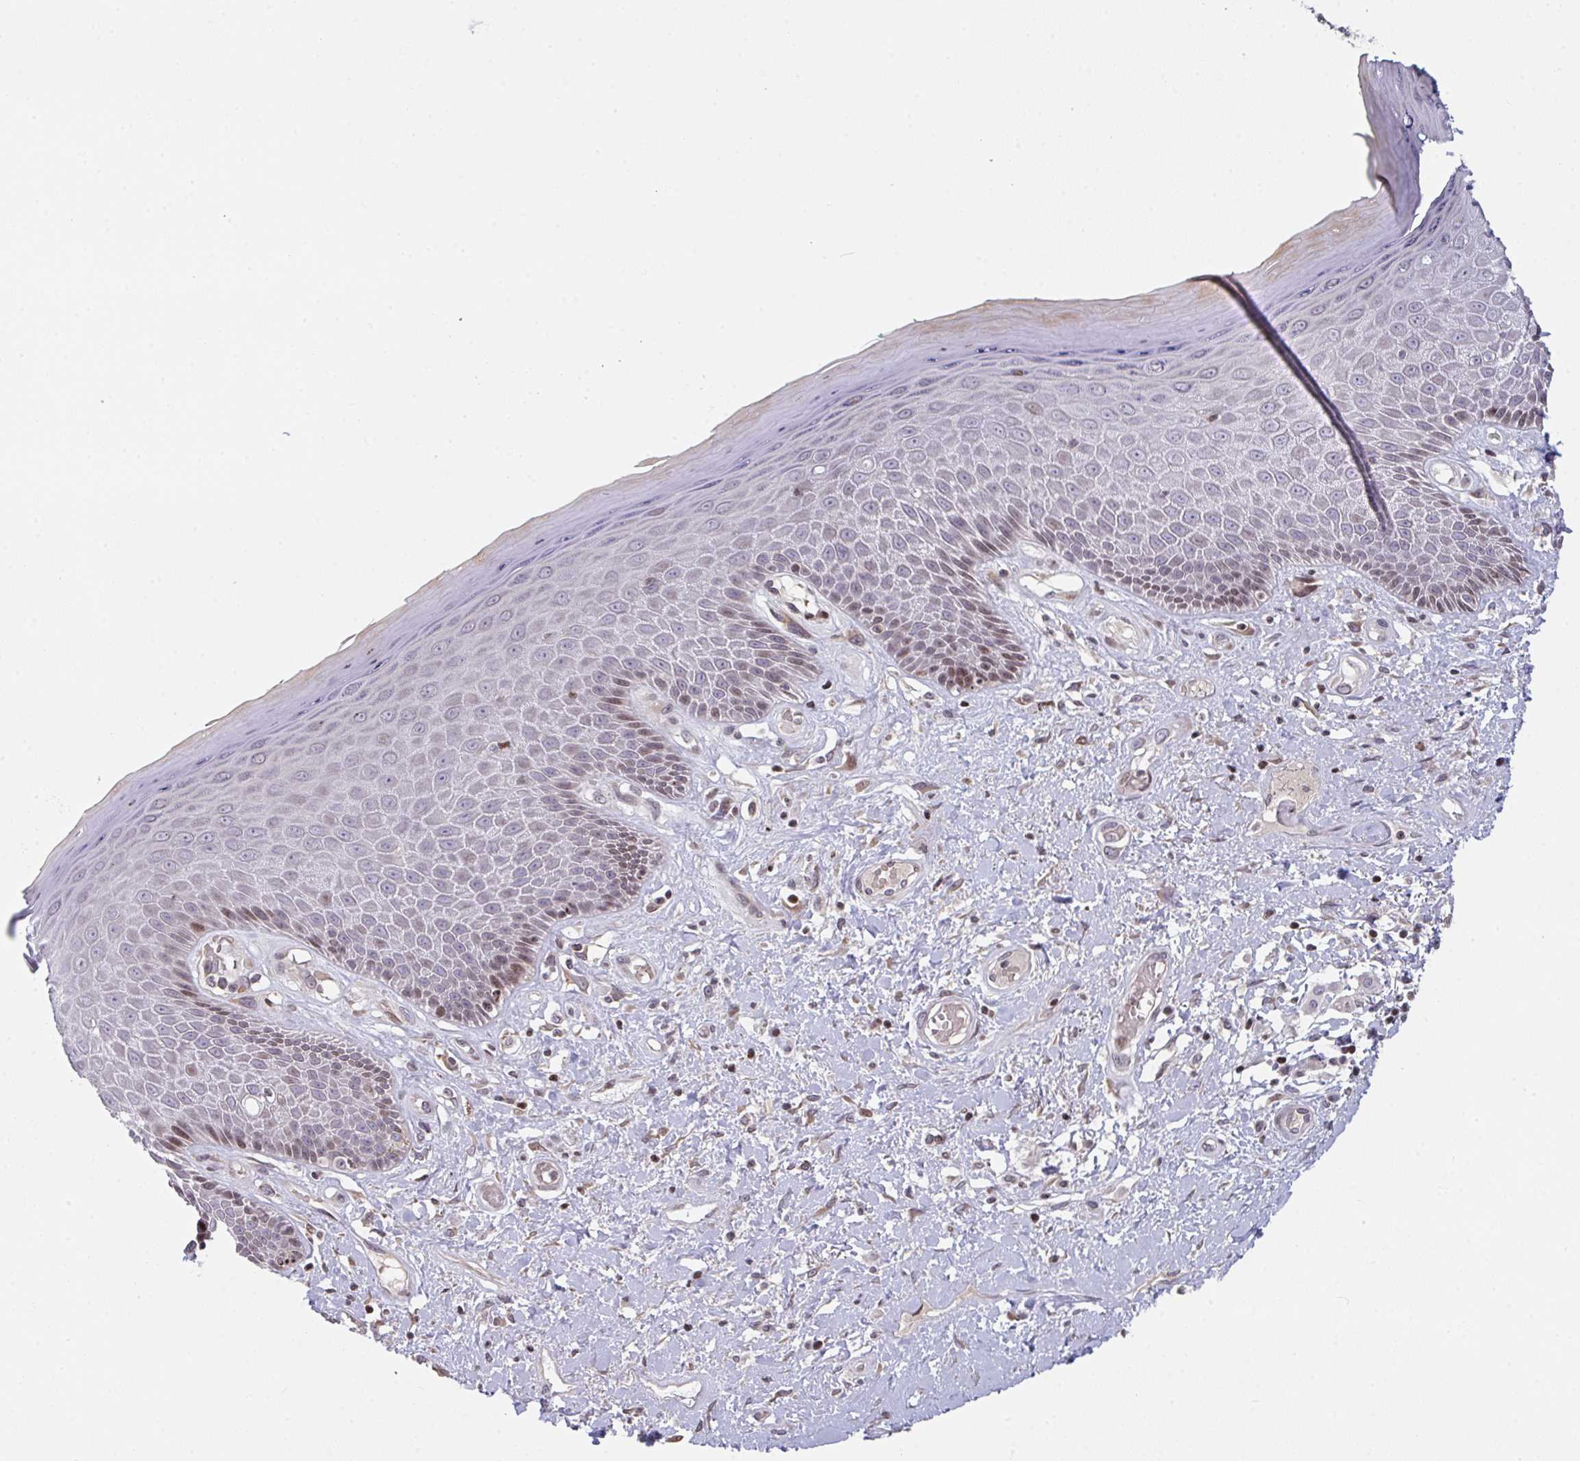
{"staining": {"intensity": "moderate", "quantity": "25%-75%", "location": "nuclear"}, "tissue": "skin", "cell_type": "Epidermal cells", "image_type": "normal", "snomed": [{"axis": "morphology", "description": "Normal tissue, NOS"}, {"axis": "topography", "description": "Anal"}, {"axis": "topography", "description": "Peripheral nerve tissue"}], "caption": "This photomicrograph shows unremarkable skin stained with IHC to label a protein in brown. The nuclear of epidermal cells show moderate positivity for the protein. Nuclei are counter-stained blue.", "gene": "PCDHB8", "patient": {"sex": "male", "age": 78}}